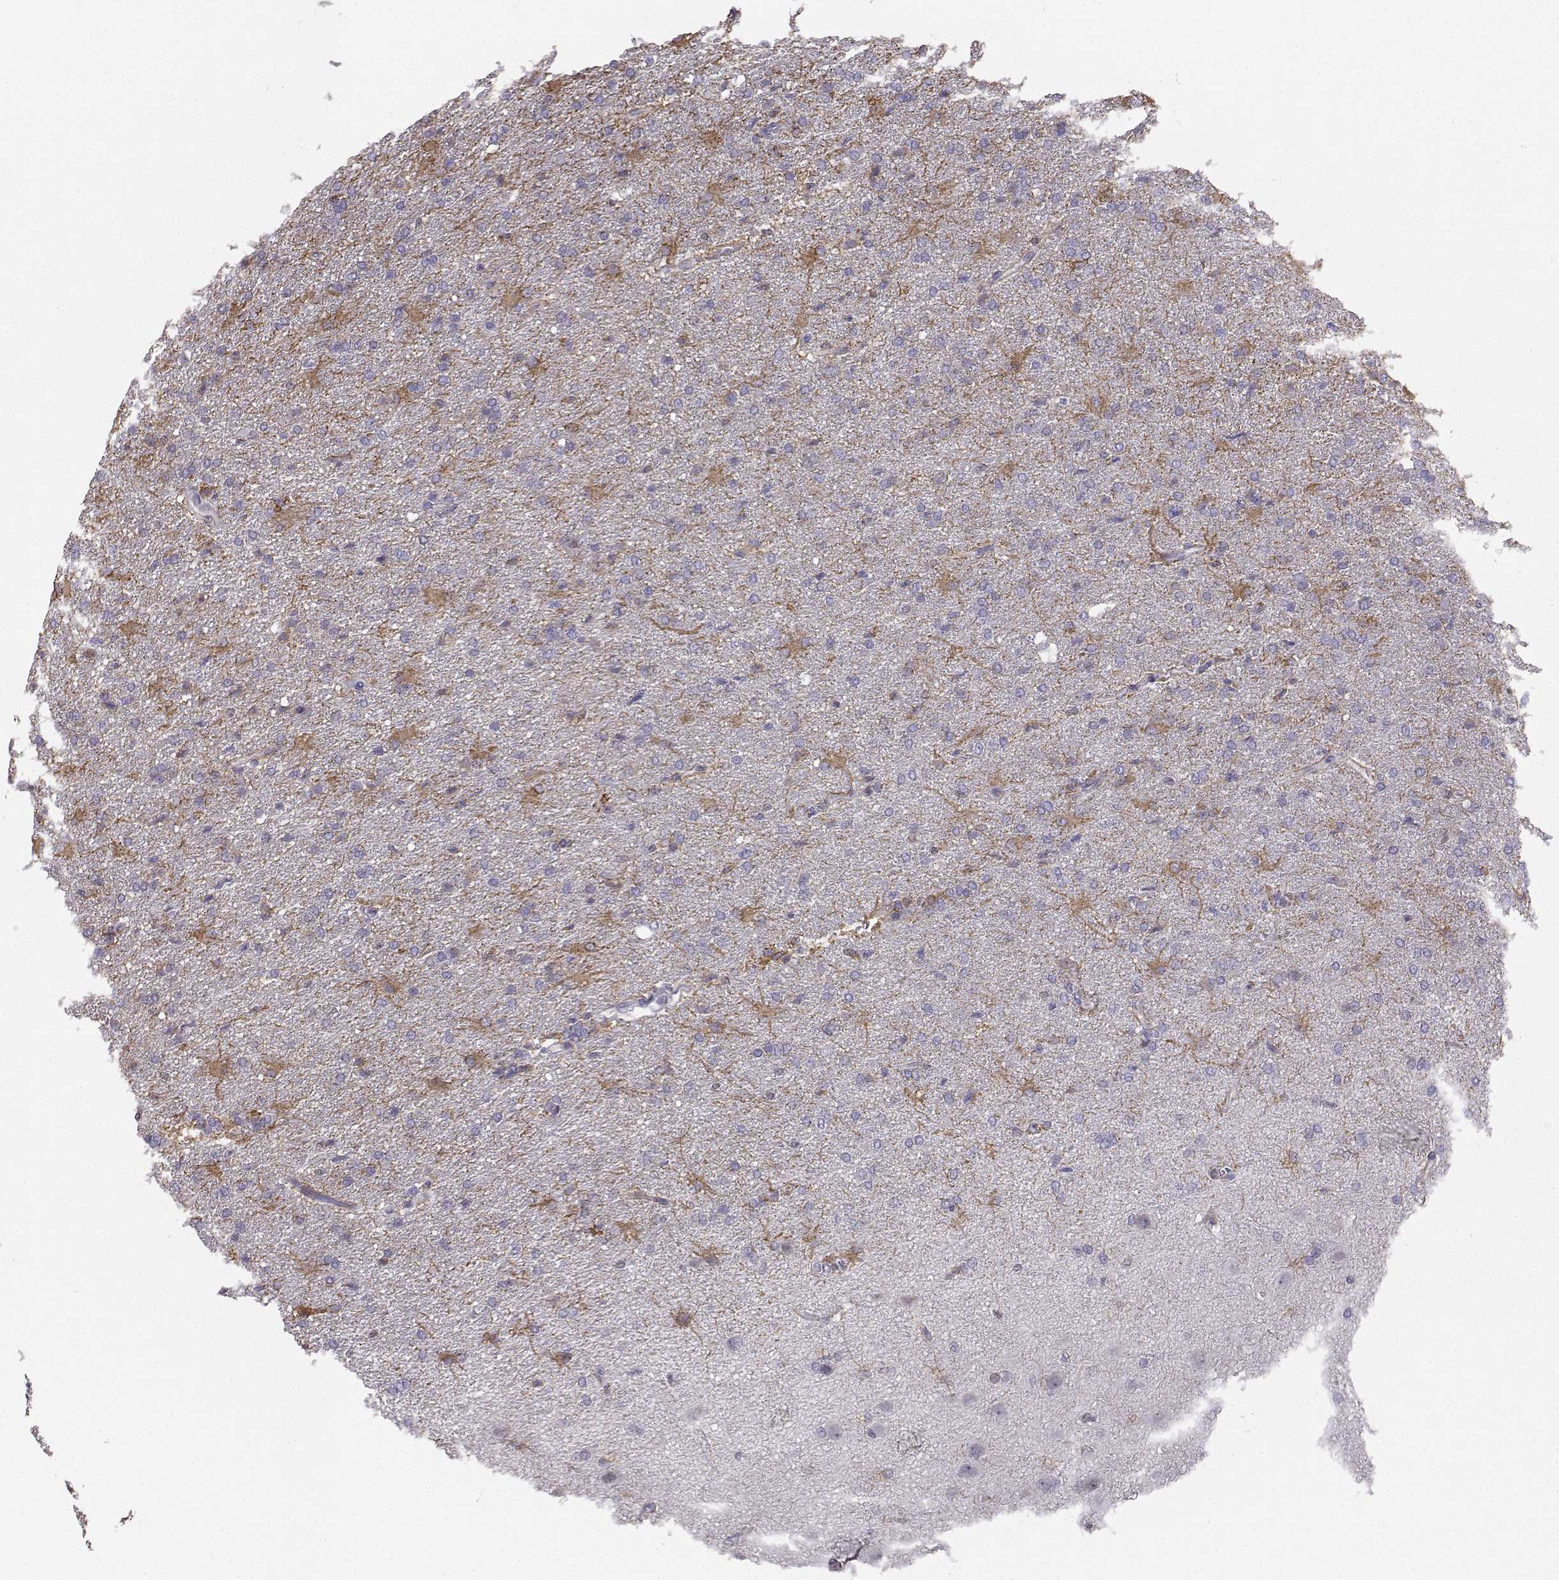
{"staining": {"intensity": "negative", "quantity": "none", "location": "none"}, "tissue": "glioma", "cell_type": "Tumor cells", "image_type": "cancer", "snomed": [{"axis": "morphology", "description": "Glioma, malignant, High grade"}, {"axis": "topography", "description": "Brain"}], "caption": "High power microscopy image of an immunohistochemistry histopathology image of glioma, revealing no significant positivity in tumor cells. Nuclei are stained in blue.", "gene": "DCLK3", "patient": {"sex": "male", "age": 68}}